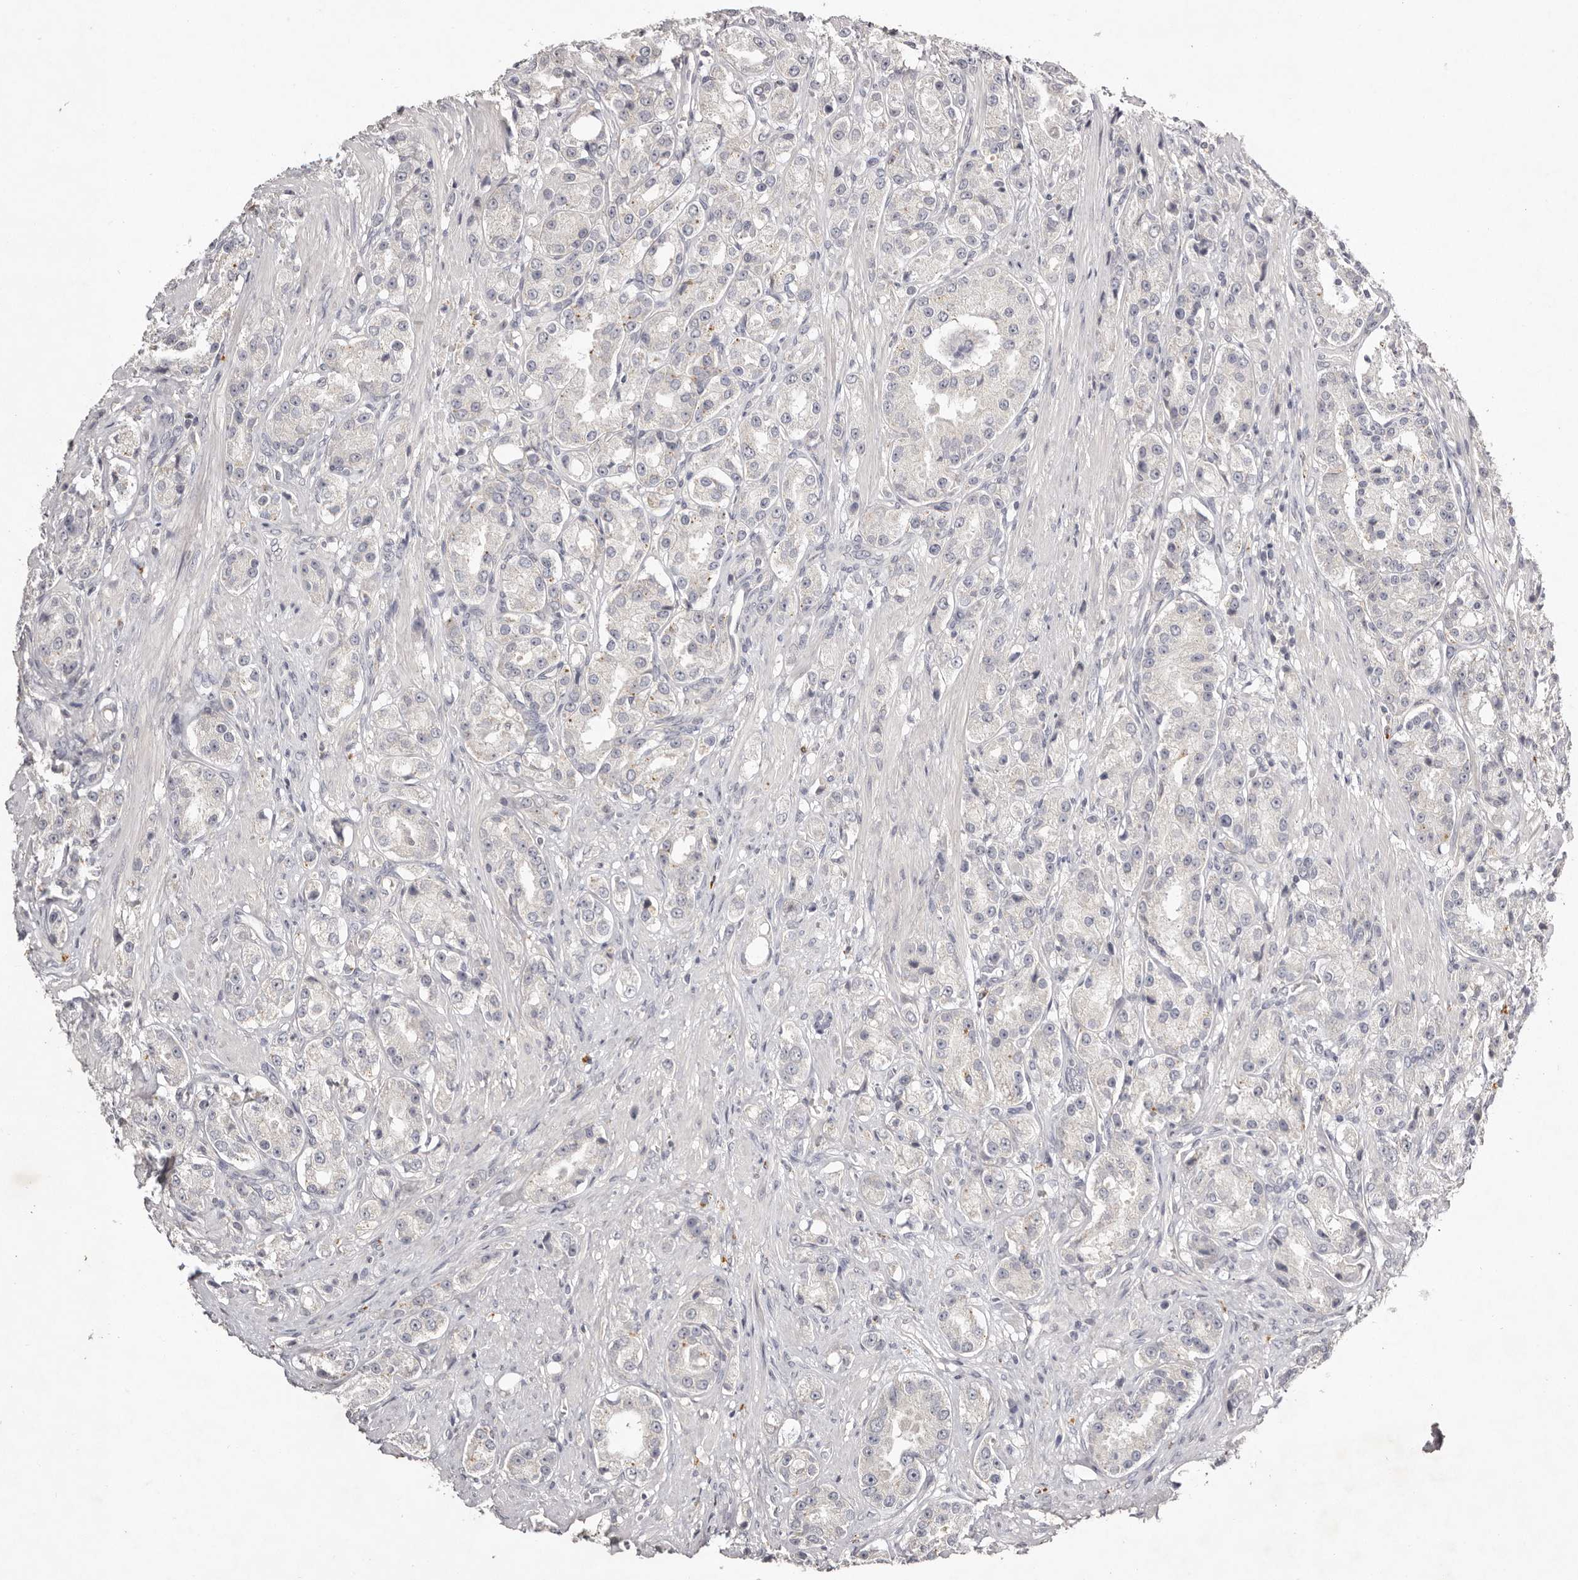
{"staining": {"intensity": "negative", "quantity": "none", "location": "none"}, "tissue": "prostate cancer", "cell_type": "Tumor cells", "image_type": "cancer", "snomed": [{"axis": "morphology", "description": "Adenocarcinoma, High grade"}, {"axis": "topography", "description": "Prostate"}], "caption": "Immunohistochemistry of human adenocarcinoma (high-grade) (prostate) exhibits no positivity in tumor cells. The staining was performed using DAB (3,3'-diaminobenzidine) to visualize the protein expression in brown, while the nuclei were stained in blue with hematoxylin (Magnification: 20x).", "gene": "SCUBE2", "patient": {"sex": "male", "age": 60}}